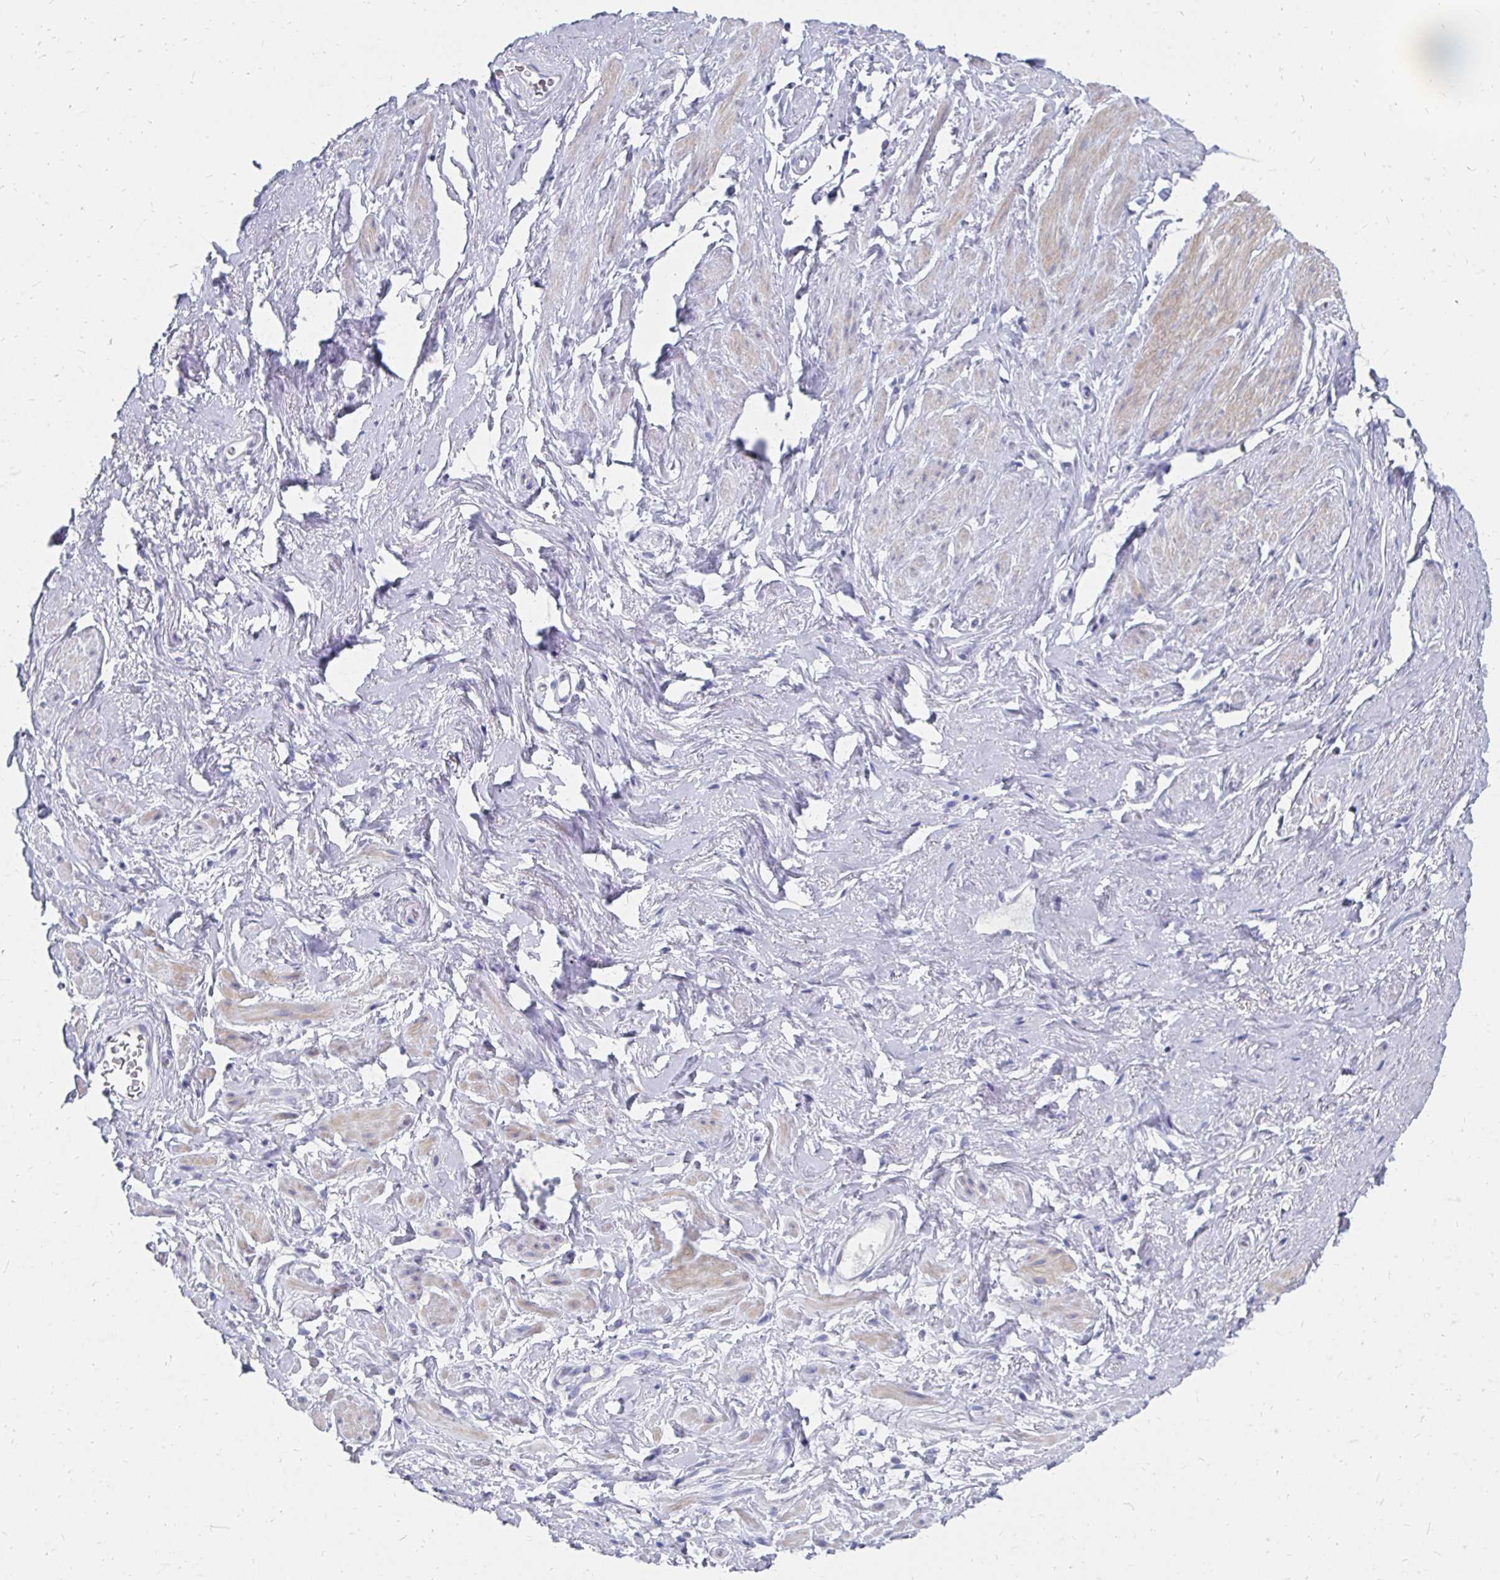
{"staining": {"intensity": "negative", "quantity": "none", "location": "none"}, "tissue": "soft tissue", "cell_type": "Fibroblasts", "image_type": "normal", "snomed": [{"axis": "morphology", "description": "Normal tissue, NOS"}, {"axis": "topography", "description": "Vagina"}, {"axis": "topography", "description": "Peripheral nerve tissue"}], "caption": "IHC image of normal human soft tissue stained for a protein (brown), which displays no positivity in fibroblasts.", "gene": "SYCP3", "patient": {"sex": "female", "age": 71}}